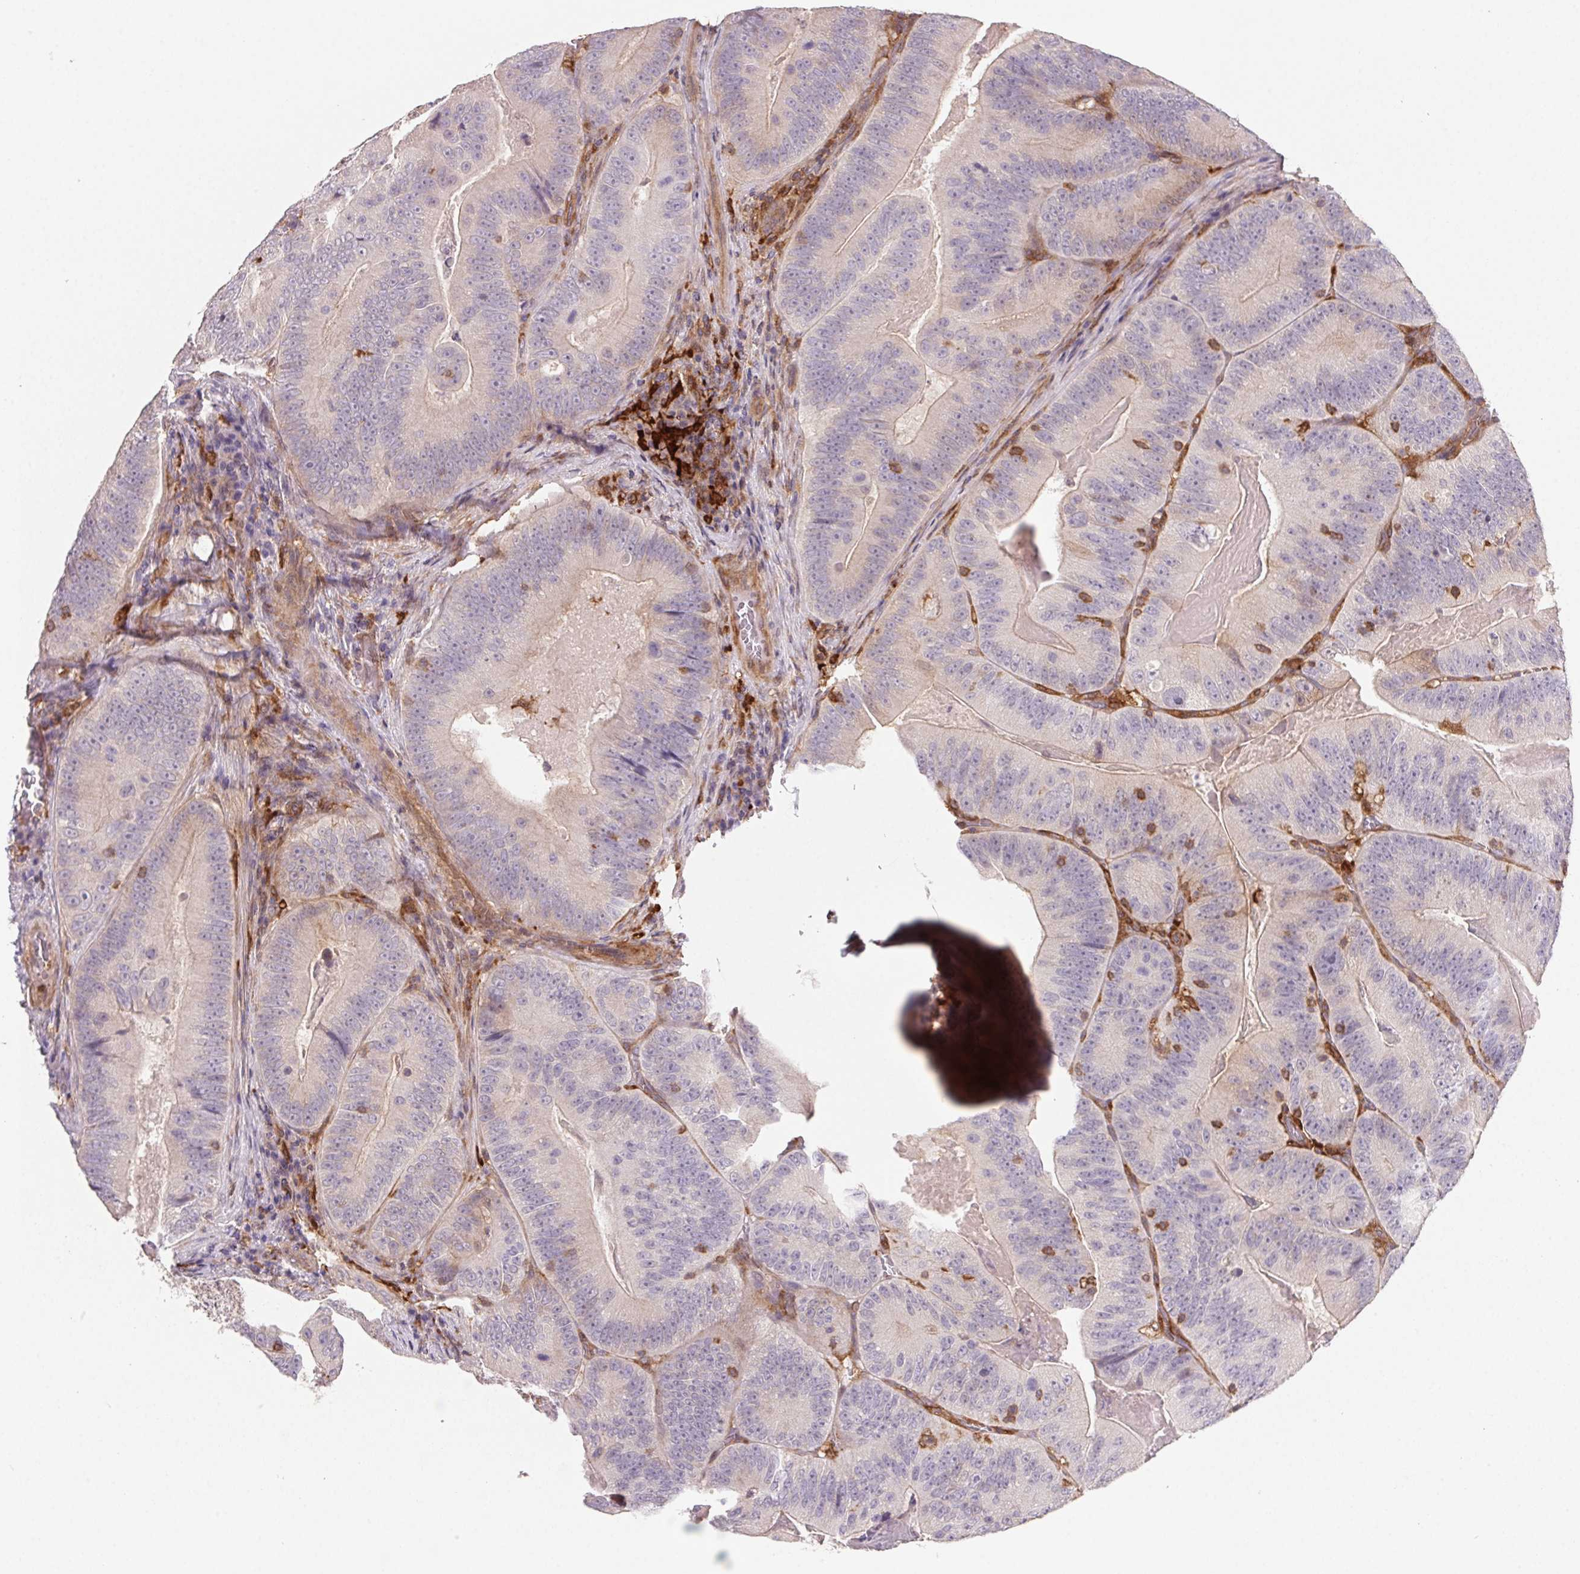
{"staining": {"intensity": "negative", "quantity": "none", "location": "none"}, "tissue": "colorectal cancer", "cell_type": "Tumor cells", "image_type": "cancer", "snomed": [{"axis": "morphology", "description": "Adenocarcinoma, NOS"}, {"axis": "topography", "description": "Colon"}], "caption": "Tumor cells are negative for protein expression in human colorectal adenocarcinoma.", "gene": "GBP1", "patient": {"sex": "female", "age": 86}}